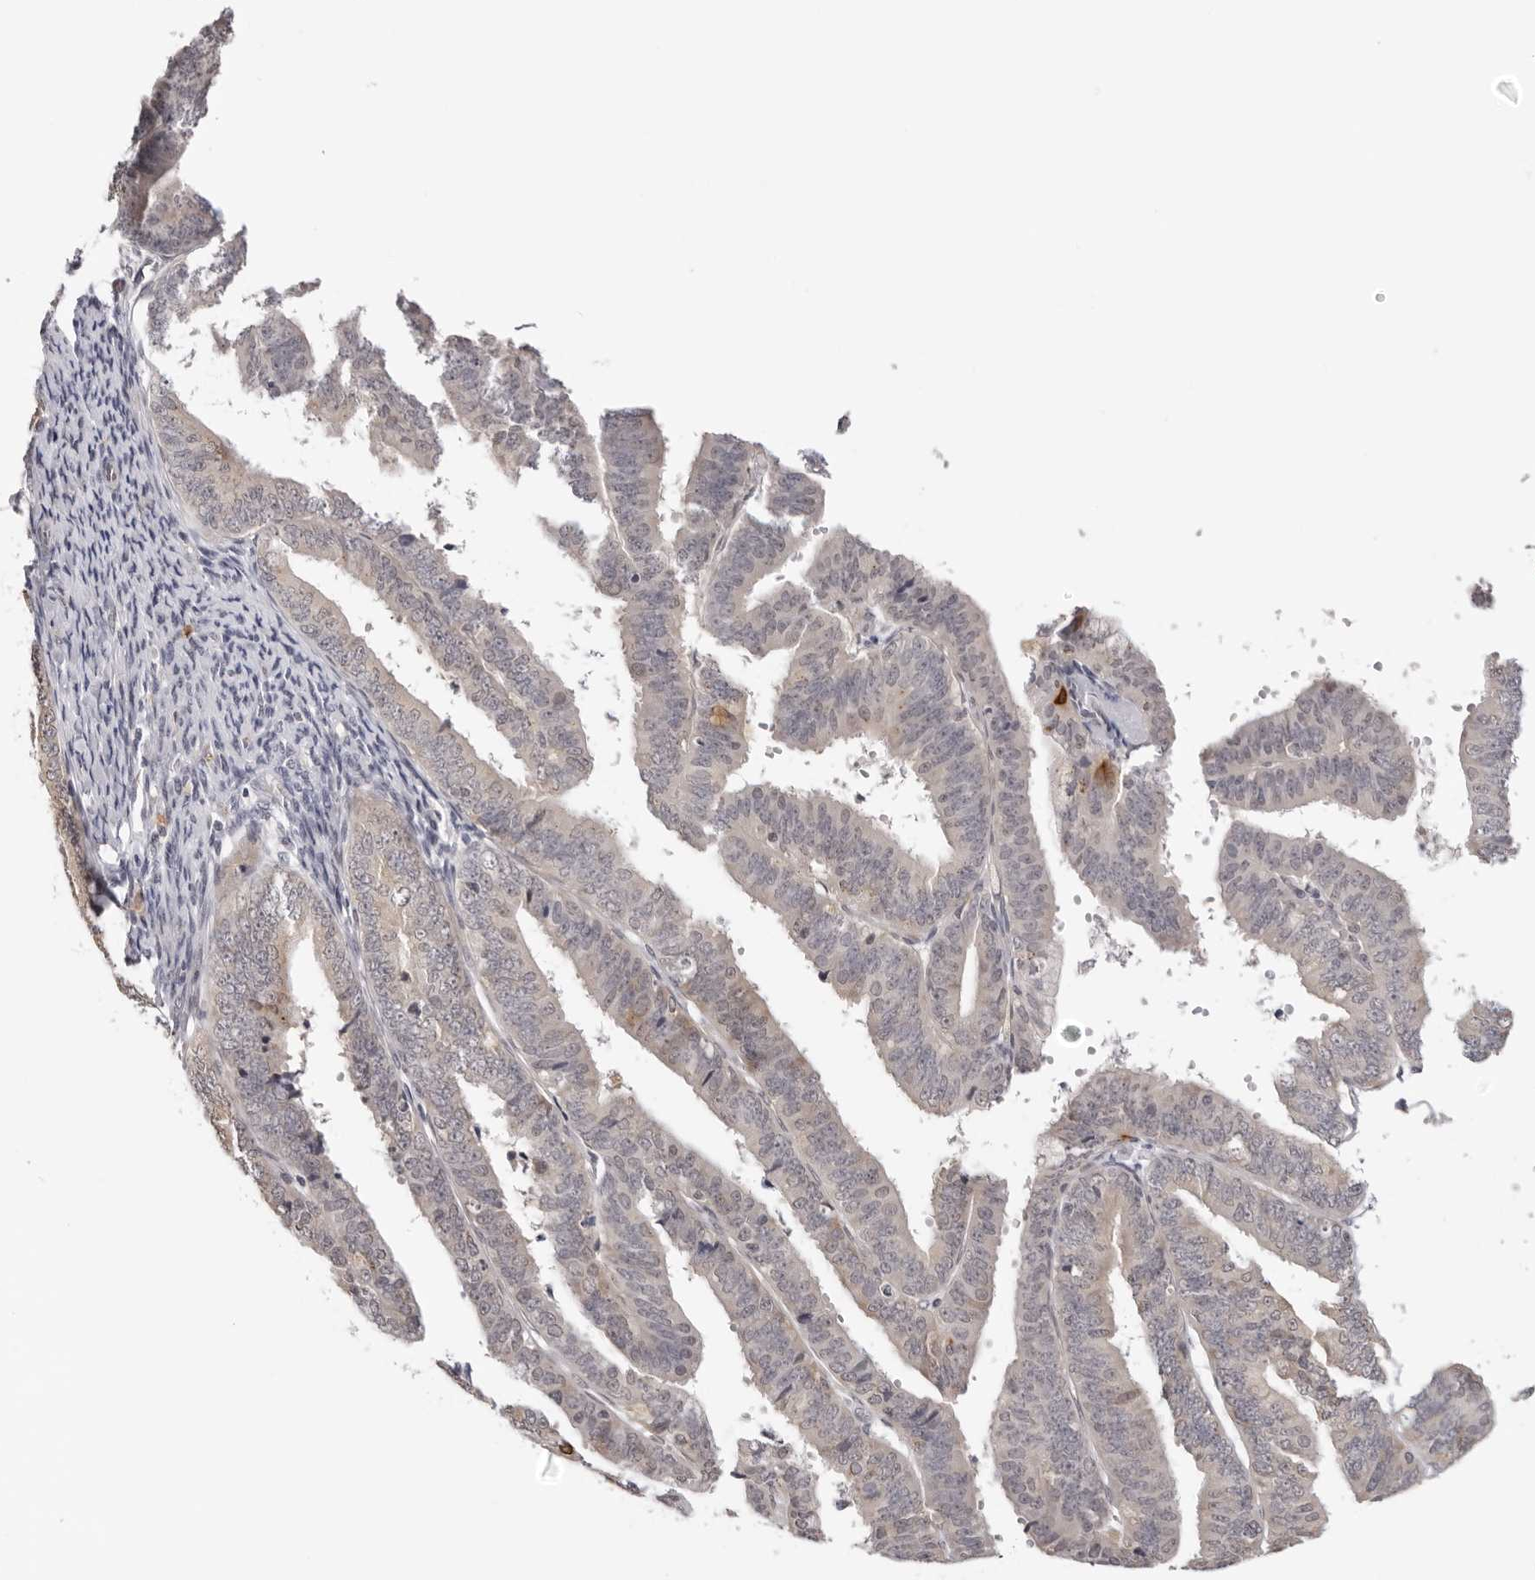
{"staining": {"intensity": "moderate", "quantity": "<25%", "location": "cytoplasmic/membranous"}, "tissue": "endometrial cancer", "cell_type": "Tumor cells", "image_type": "cancer", "snomed": [{"axis": "morphology", "description": "Adenocarcinoma, NOS"}, {"axis": "topography", "description": "Endometrium"}], "caption": "Endometrial cancer (adenocarcinoma) tissue displays moderate cytoplasmic/membranous staining in about <25% of tumor cells, visualized by immunohistochemistry.", "gene": "PRUNE1", "patient": {"sex": "female", "age": 63}}